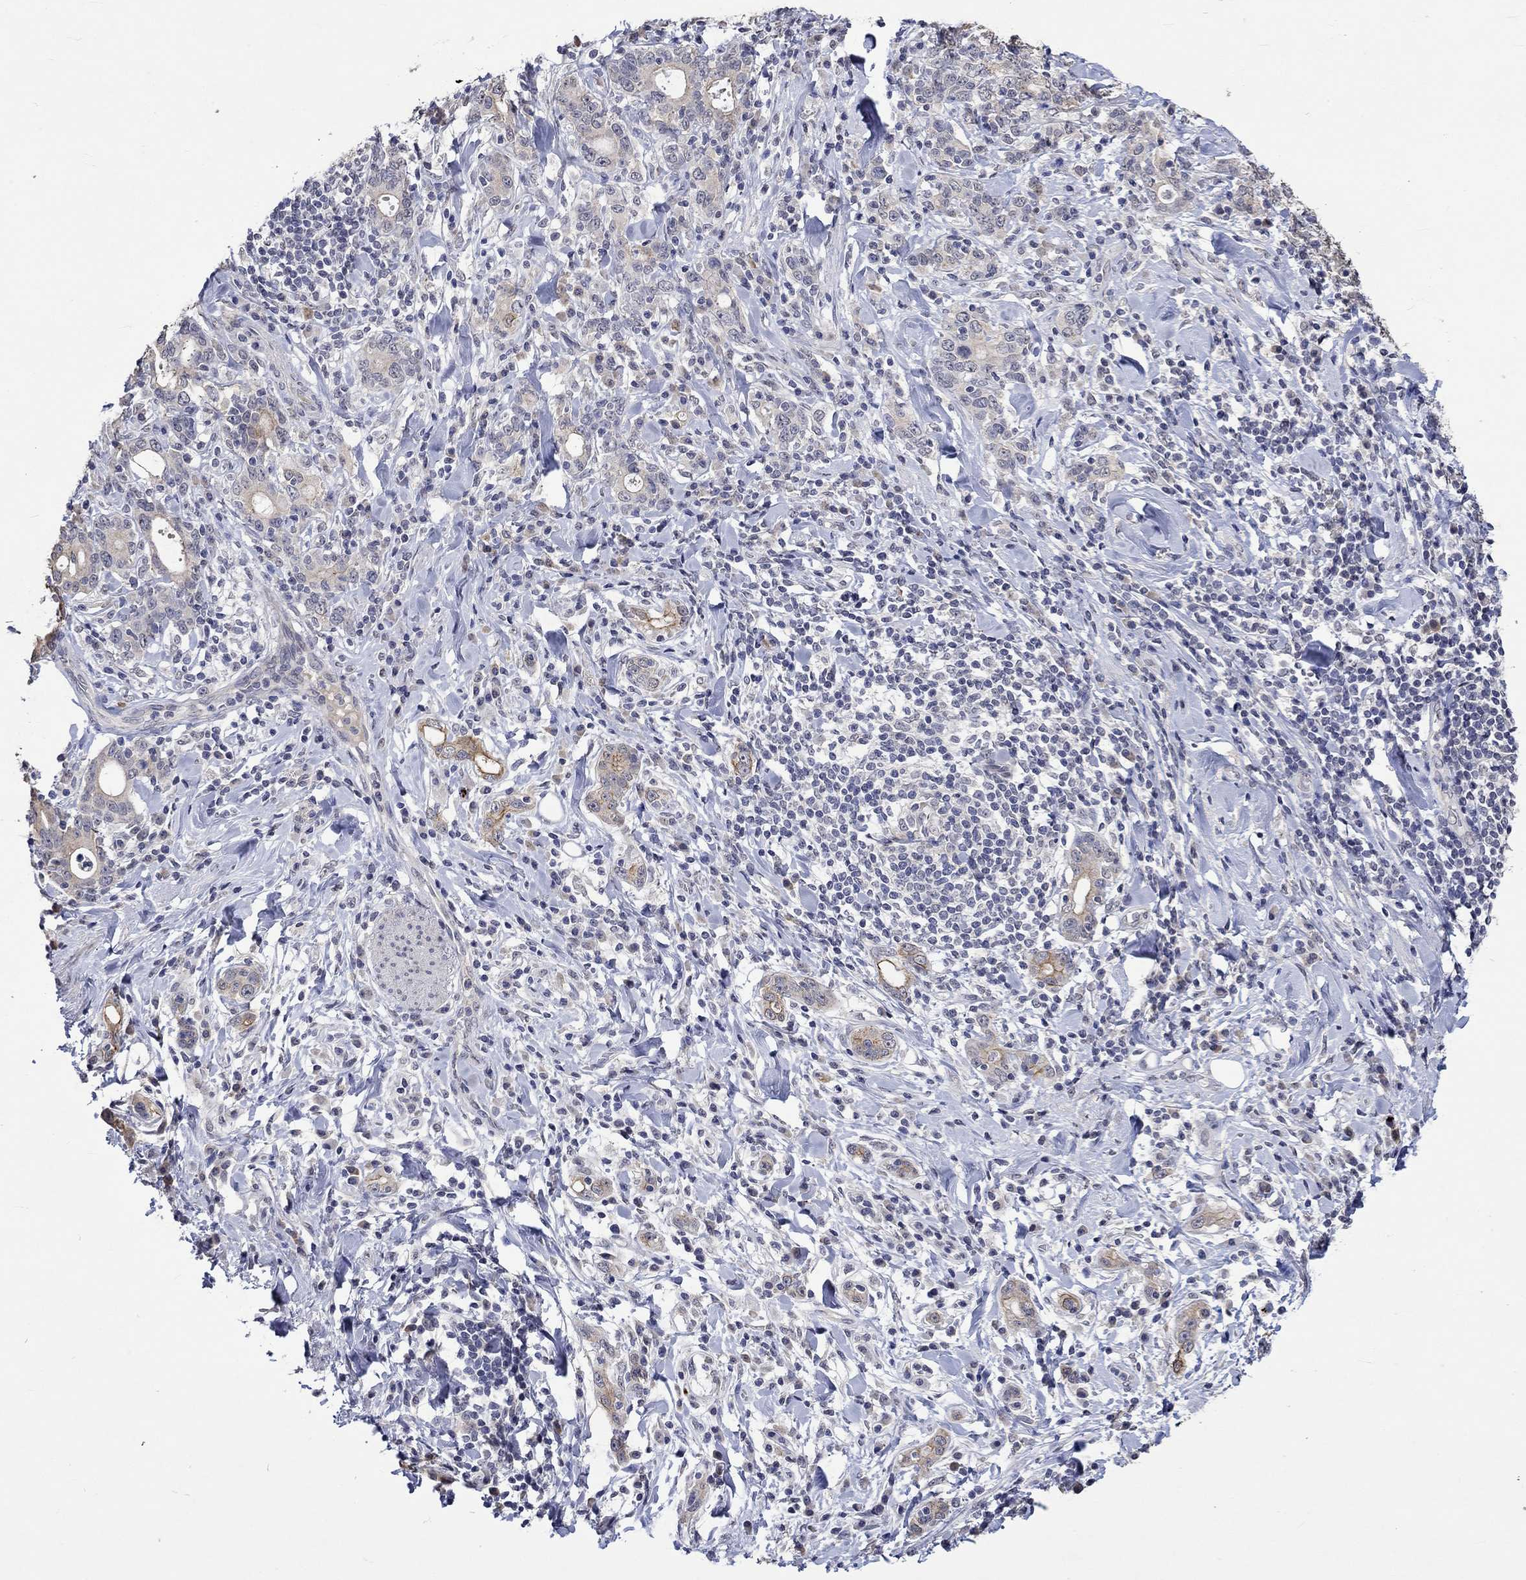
{"staining": {"intensity": "moderate", "quantity": "<25%", "location": "cytoplasmic/membranous"}, "tissue": "stomach cancer", "cell_type": "Tumor cells", "image_type": "cancer", "snomed": [{"axis": "morphology", "description": "Adenocarcinoma, NOS"}, {"axis": "topography", "description": "Stomach"}], "caption": "This histopathology image demonstrates adenocarcinoma (stomach) stained with IHC to label a protein in brown. The cytoplasmic/membranous of tumor cells show moderate positivity for the protein. Nuclei are counter-stained blue.", "gene": "DDX3Y", "patient": {"sex": "male", "age": 79}}